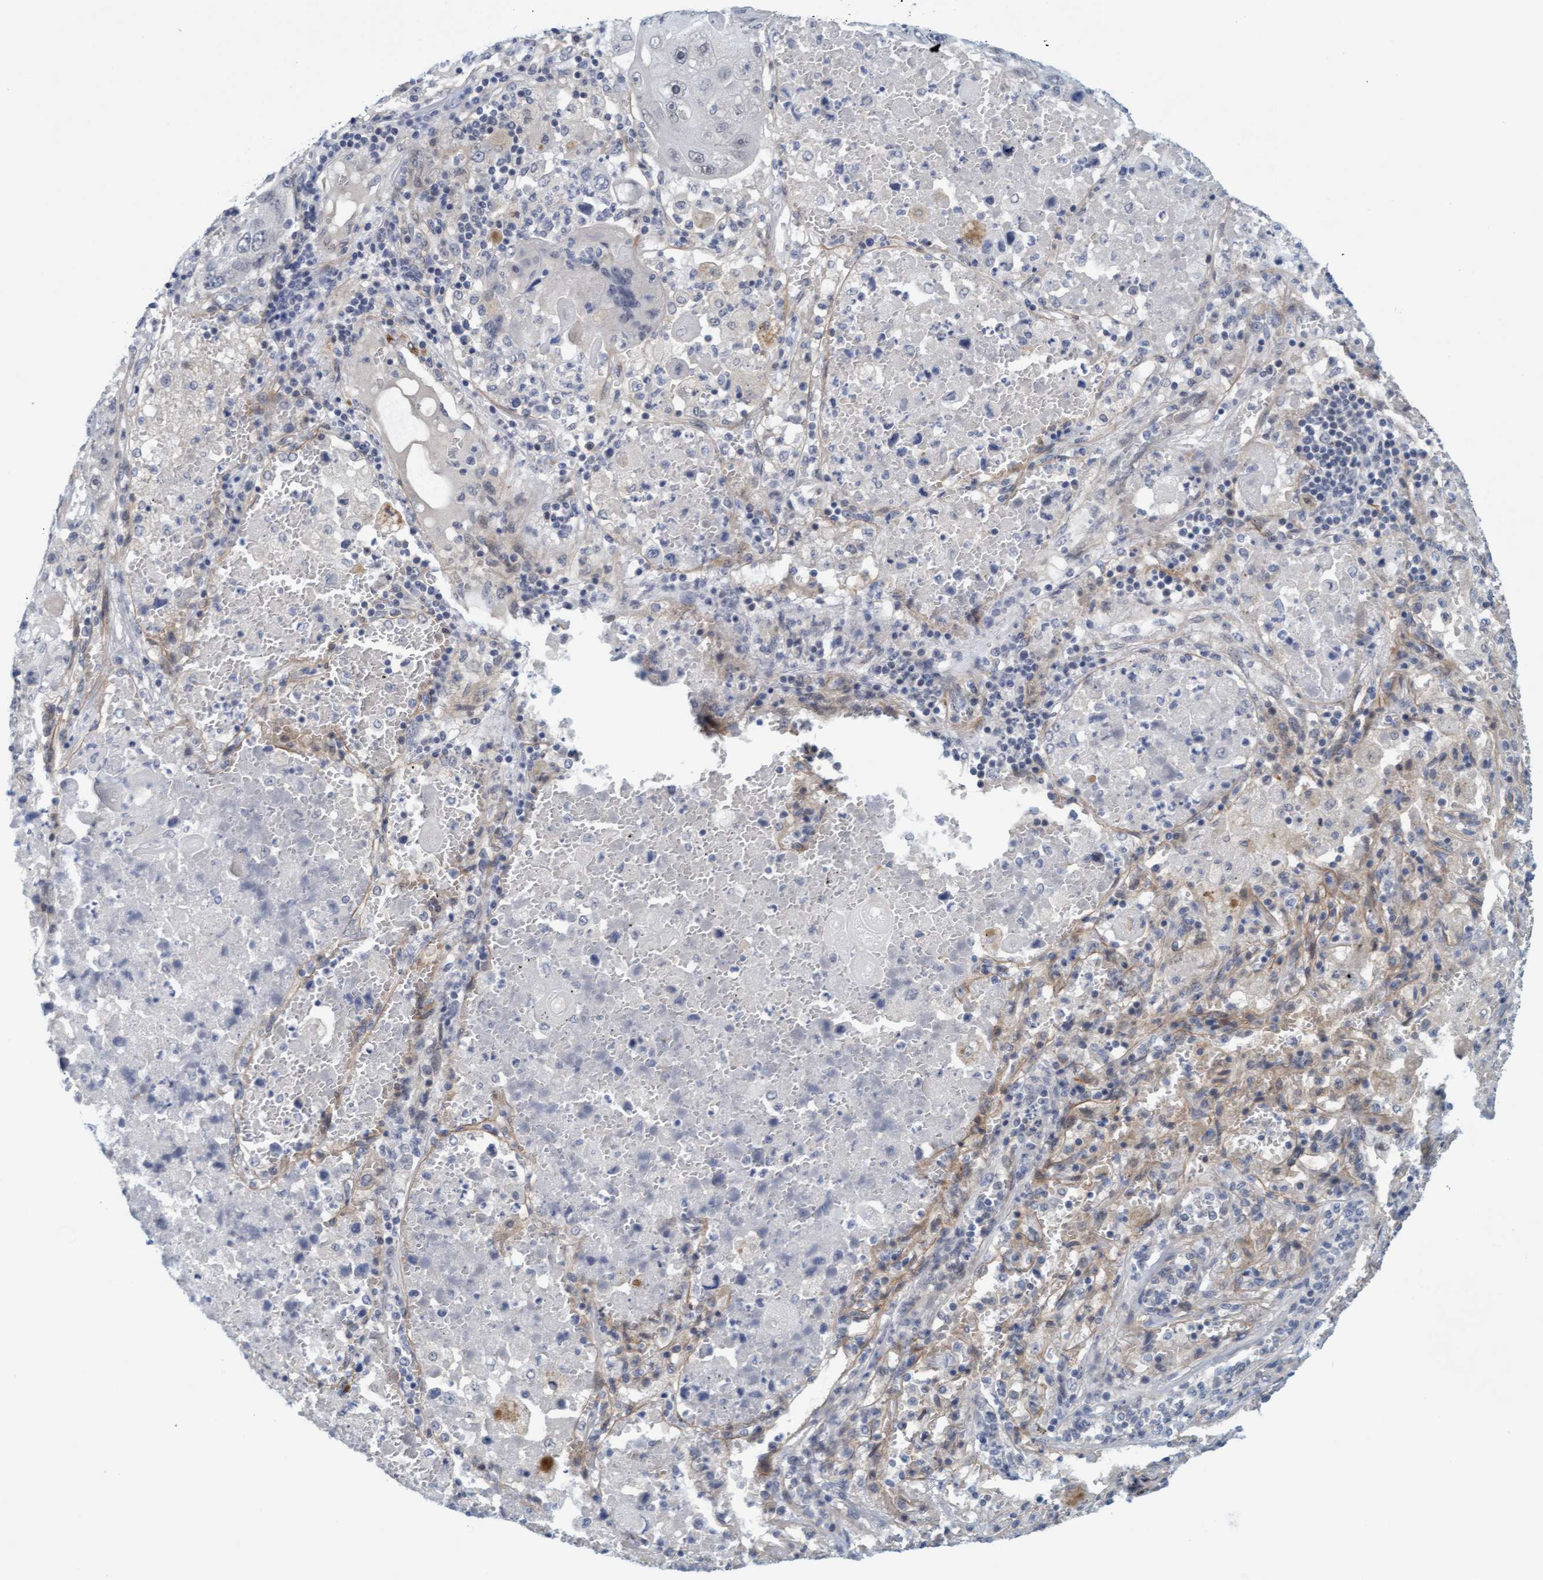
{"staining": {"intensity": "negative", "quantity": "none", "location": "none"}, "tissue": "lung cancer", "cell_type": "Tumor cells", "image_type": "cancer", "snomed": [{"axis": "morphology", "description": "Squamous cell carcinoma, NOS"}, {"axis": "topography", "description": "Lung"}], "caption": "Tumor cells show no significant expression in lung cancer. The staining was performed using DAB to visualize the protein expression in brown, while the nuclei were stained in blue with hematoxylin (Magnification: 20x).", "gene": "TSTD2", "patient": {"sex": "male", "age": 61}}